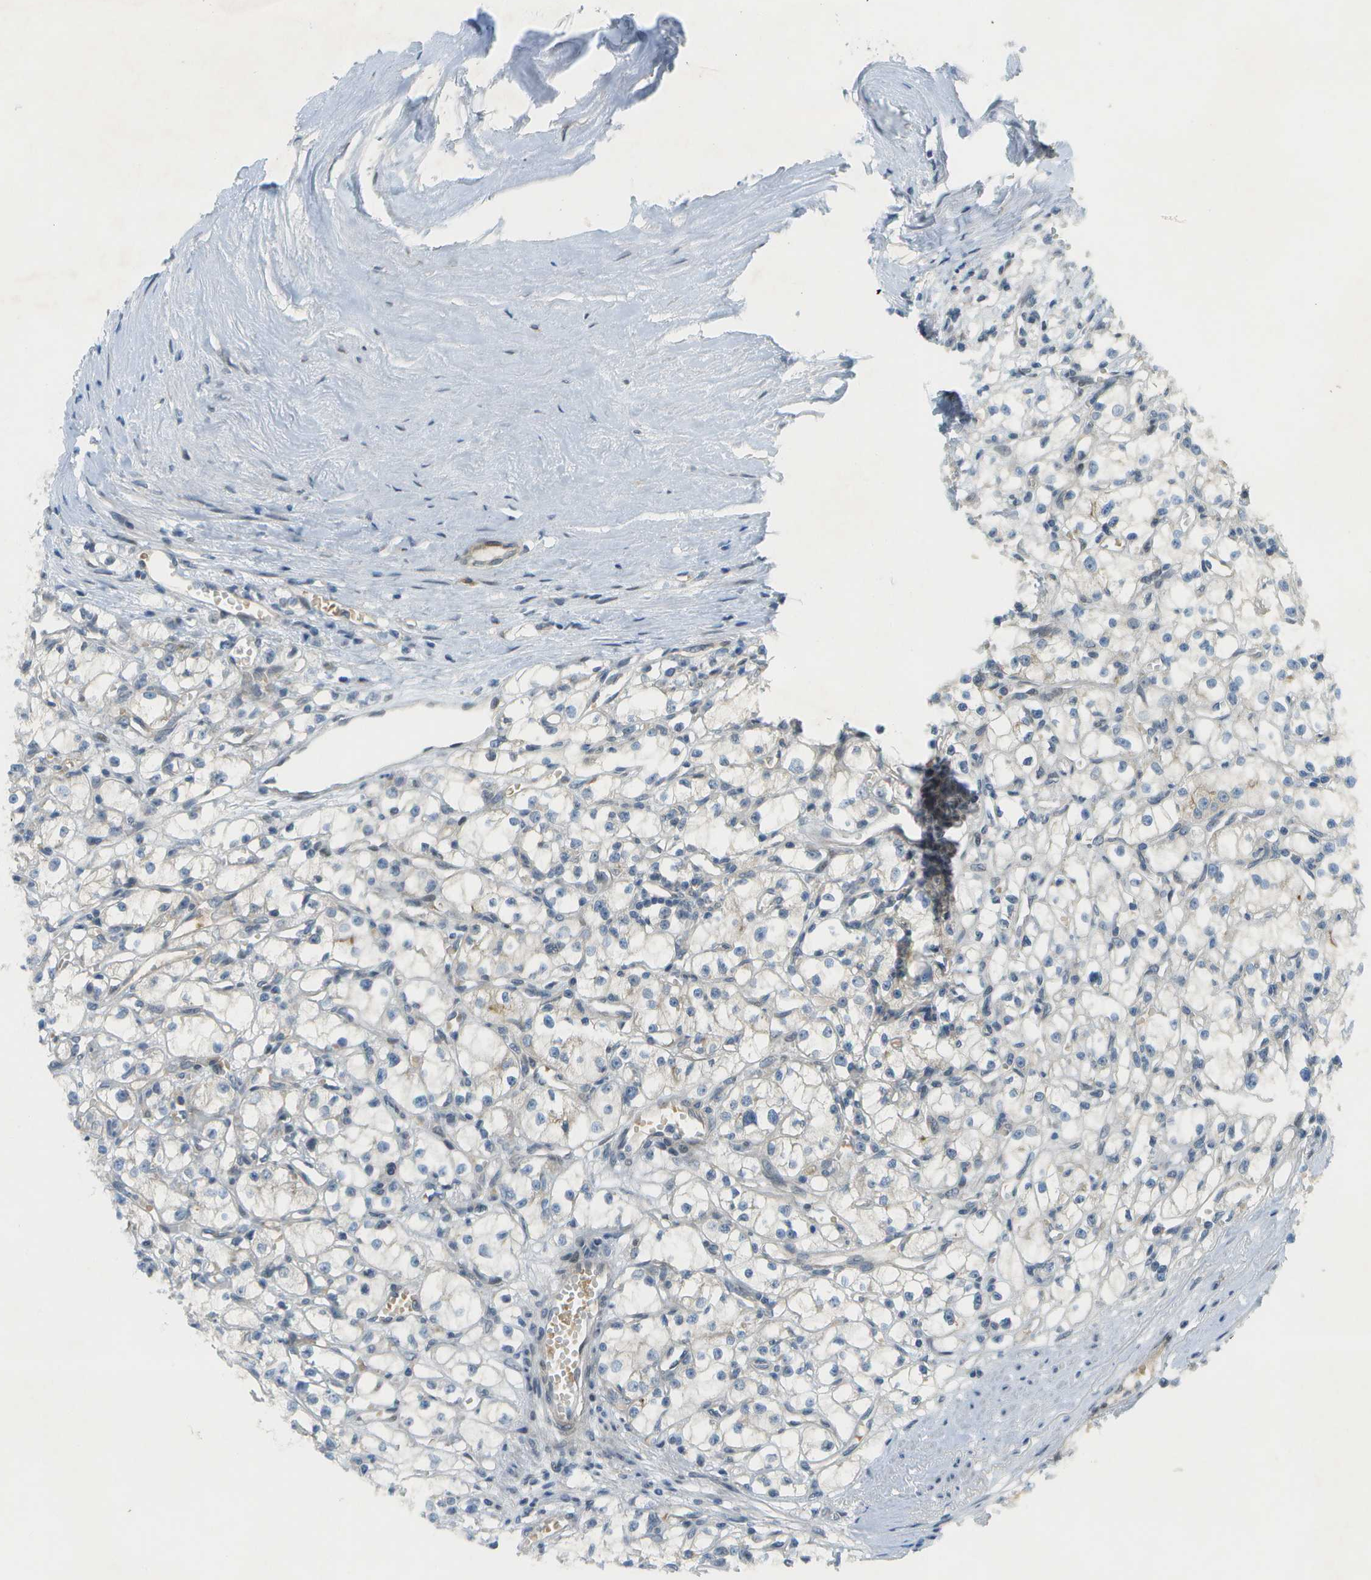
{"staining": {"intensity": "negative", "quantity": "none", "location": "none"}, "tissue": "renal cancer", "cell_type": "Tumor cells", "image_type": "cancer", "snomed": [{"axis": "morphology", "description": "Adenocarcinoma, NOS"}, {"axis": "topography", "description": "Kidney"}], "caption": "A micrograph of human renal cancer is negative for staining in tumor cells. (DAB (3,3'-diaminobenzidine) immunohistochemistry visualized using brightfield microscopy, high magnification).", "gene": "CACNB4", "patient": {"sex": "male", "age": 56}}